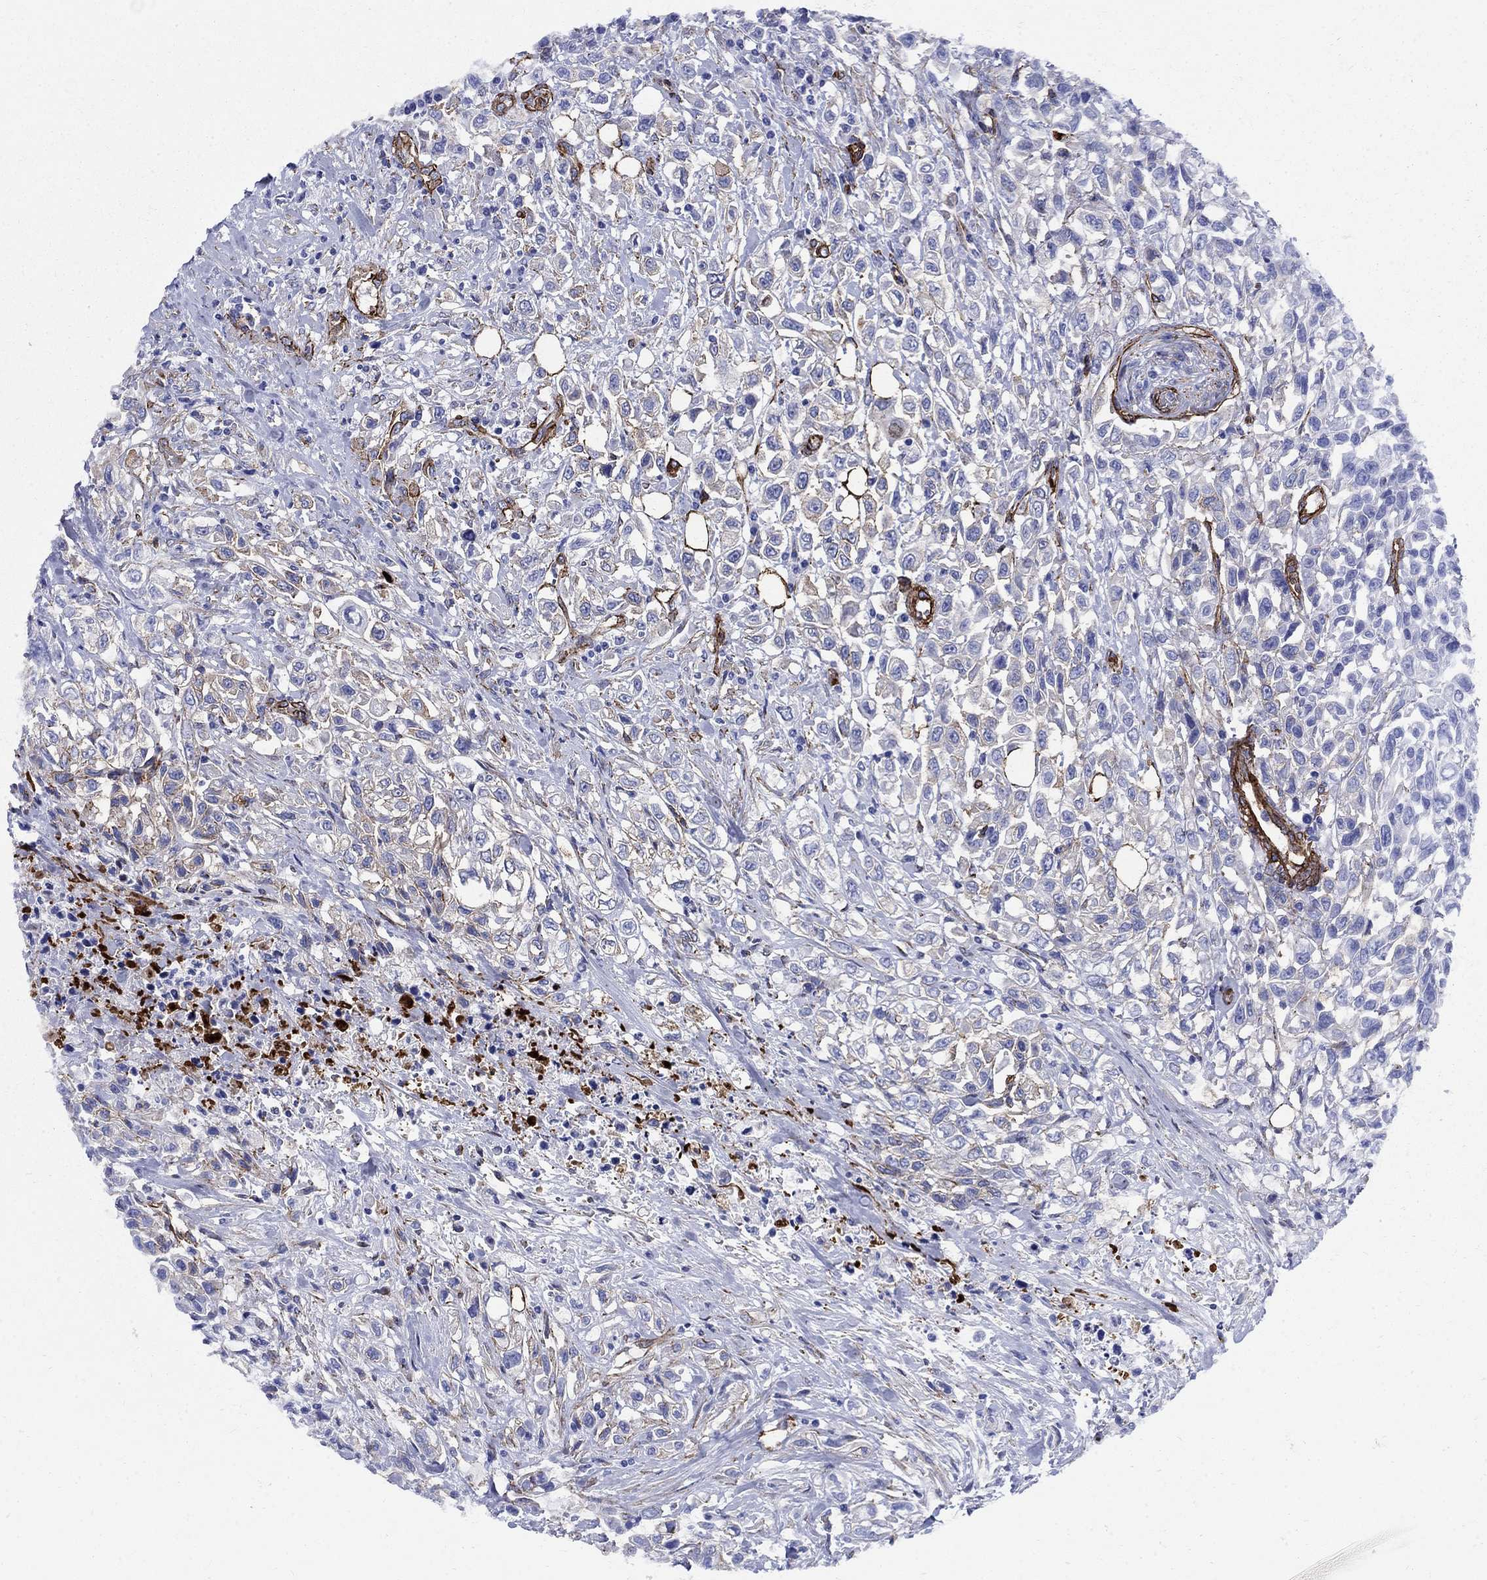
{"staining": {"intensity": "negative", "quantity": "none", "location": "none"}, "tissue": "urothelial cancer", "cell_type": "Tumor cells", "image_type": "cancer", "snomed": [{"axis": "morphology", "description": "Urothelial carcinoma, High grade"}, {"axis": "topography", "description": "Urinary bladder"}], "caption": "Micrograph shows no protein expression in tumor cells of urothelial cancer tissue.", "gene": "VTN", "patient": {"sex": "female", "age": 56}}